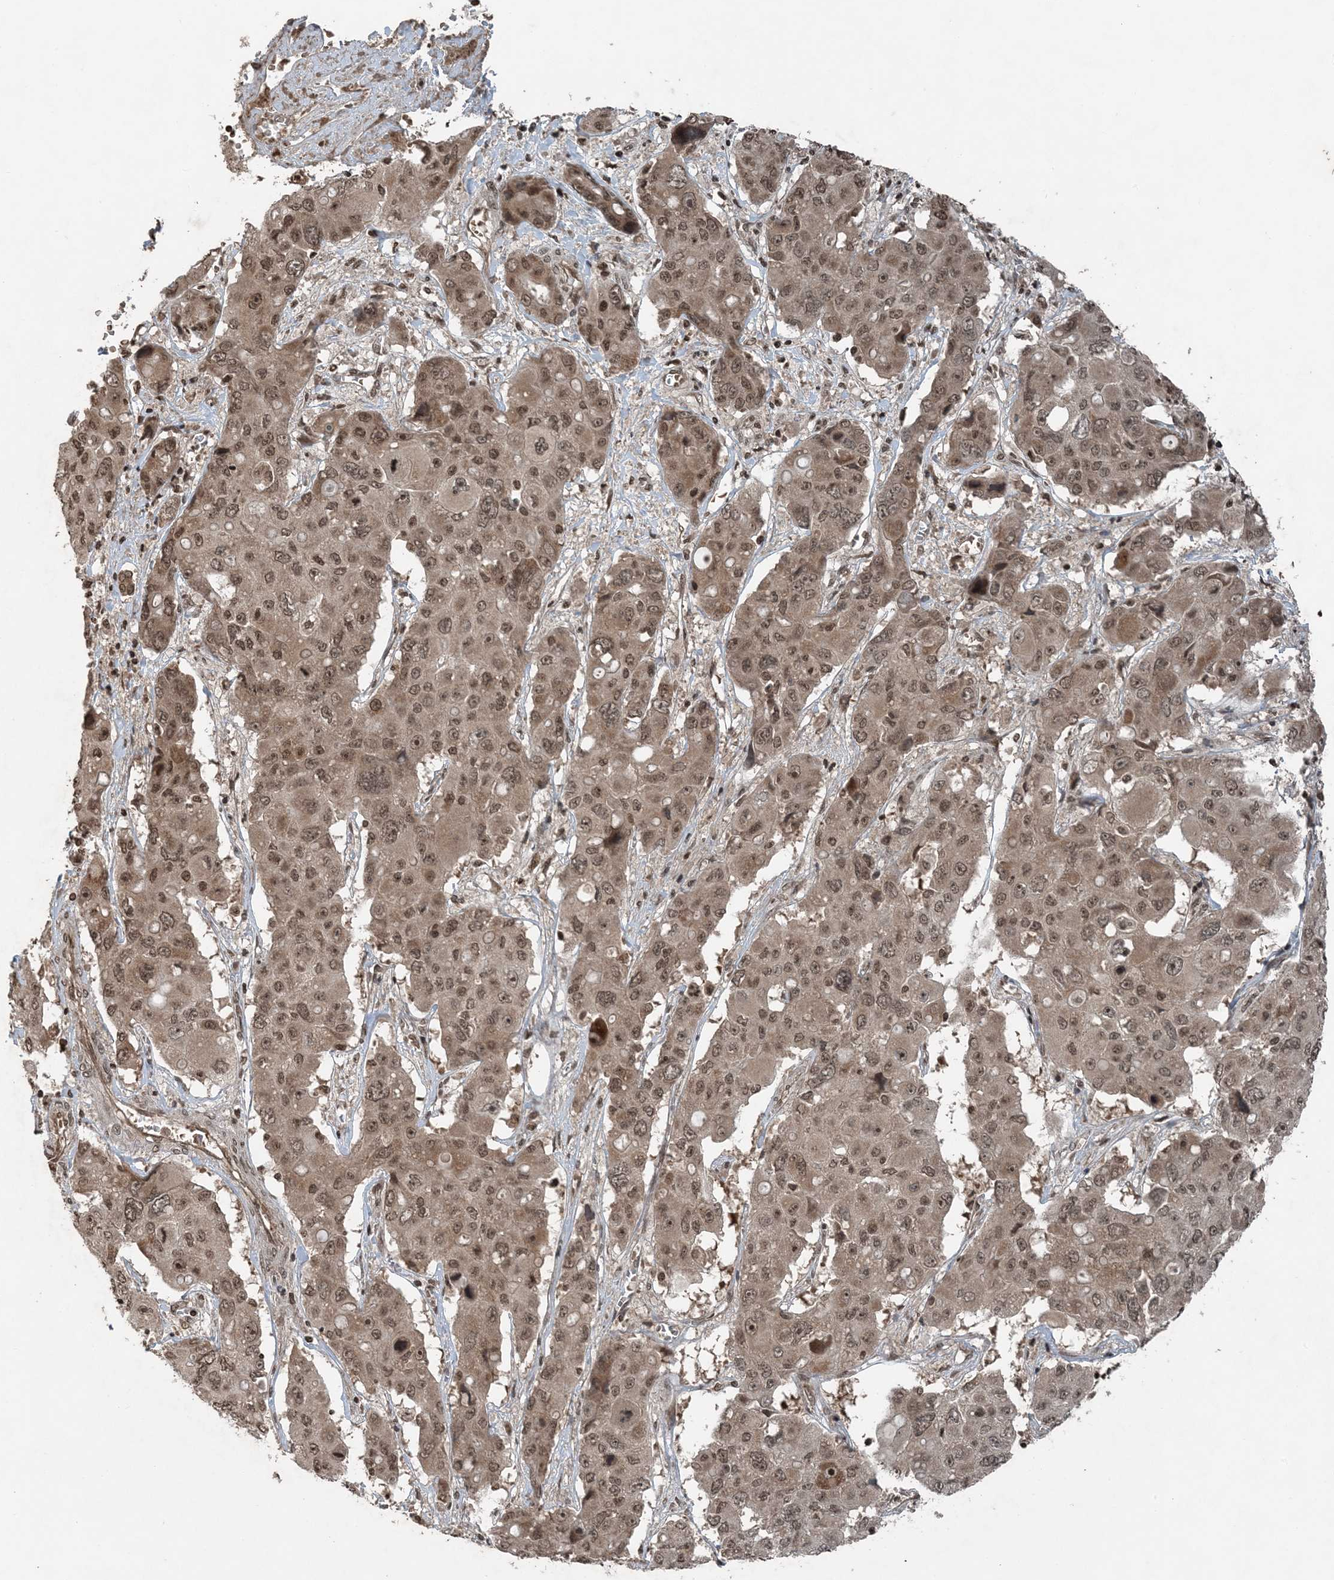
{"staining": {"intensity": "moderate", "quantity": ">75%", "location": "nuclear"}, "tissue": "liver cancer", "cell_type": "Tumor cells", "image_type": "cancer", "snomed": [{"axis": "morphology", "description": "Cholangiocarcinoma"}, {"axis": "topography", "description": "Liver"}], "caption": "Immunohistochemical staining of human liver cancer displays moderate nuclear protein positivity in about >75% of tumor cells. (DAB = brown stain, brightfield microscopy at high magnification).", "gene": "ZFAND2B", "patient": {"sex": "male", "age": 67}}